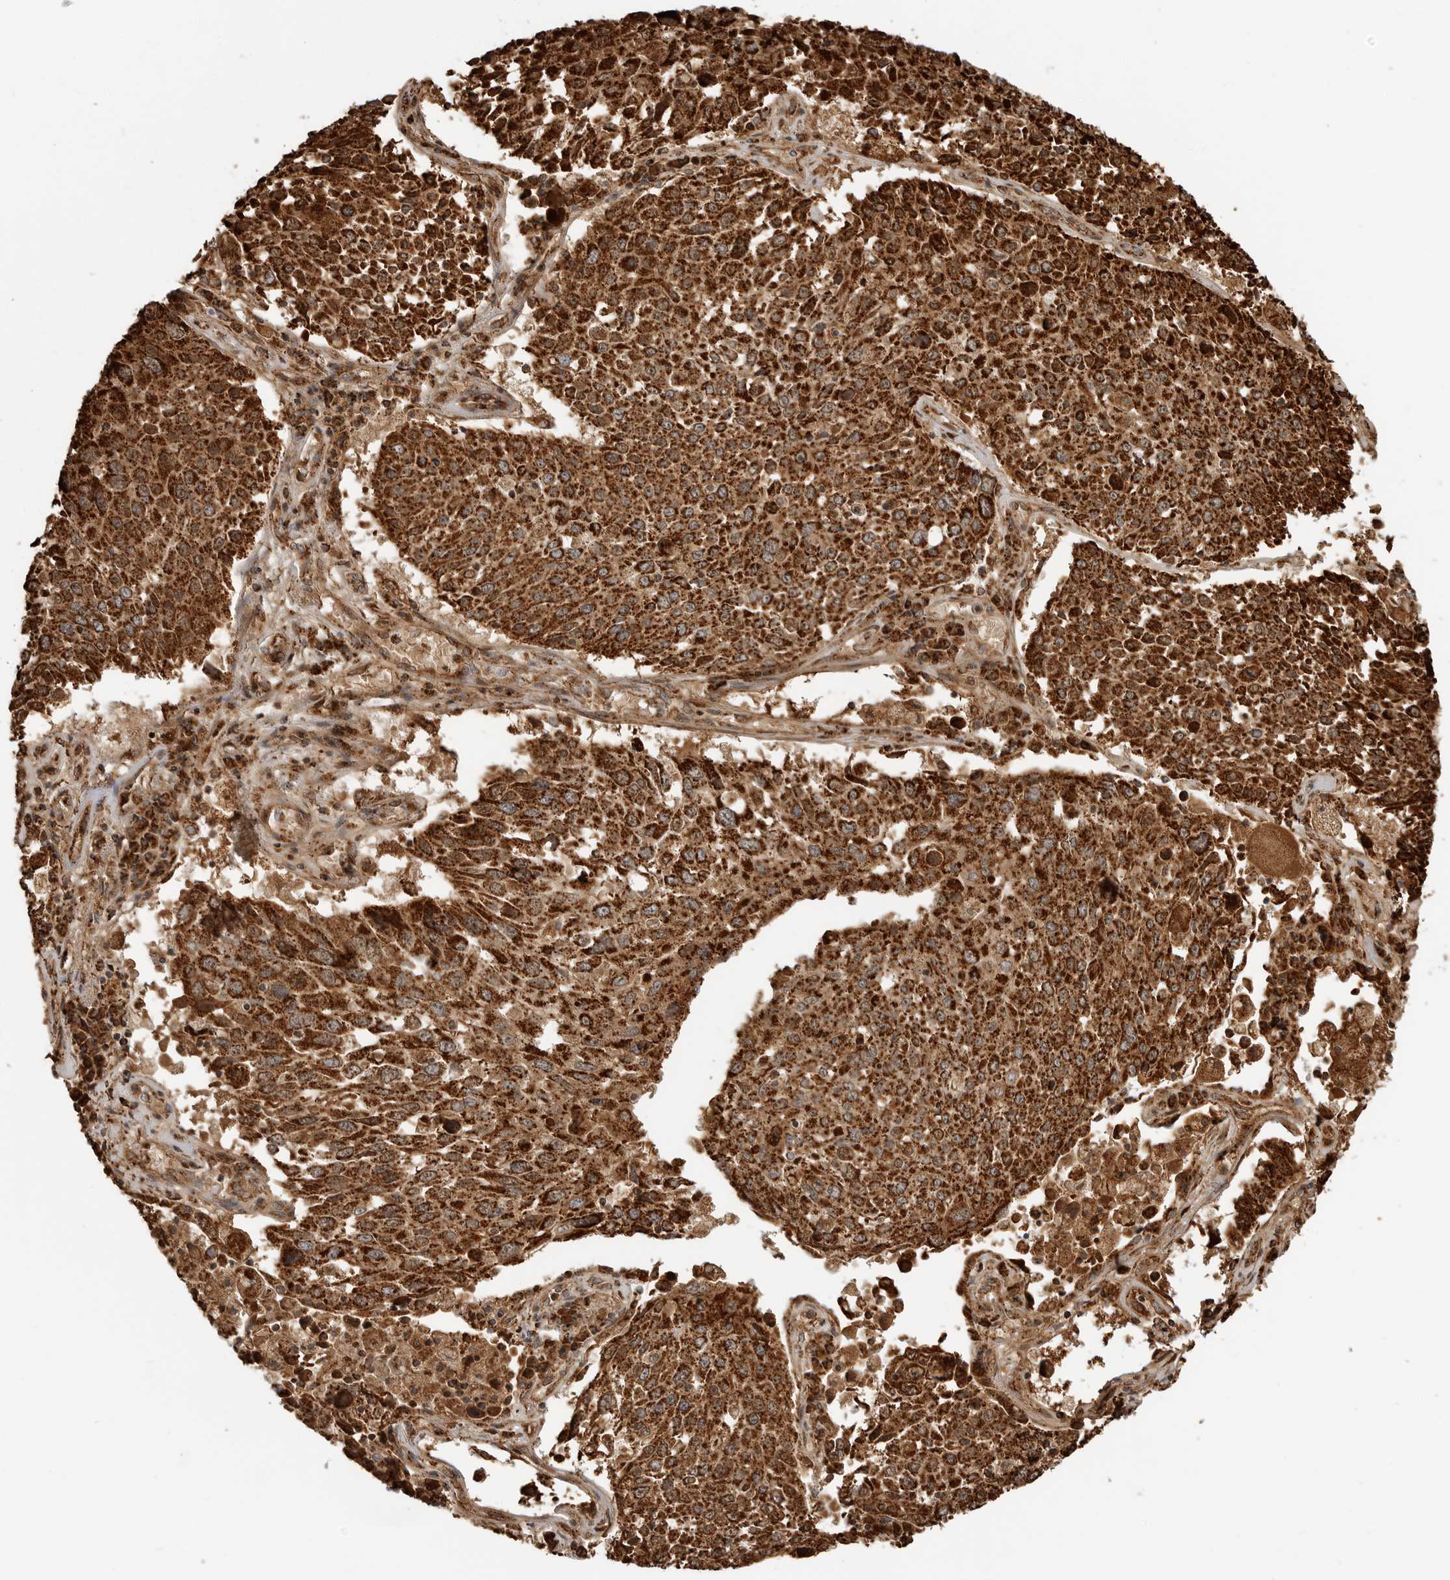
{"staining": {"intensity": "strong", "quantity": ">75%", "location": "cytoplasmic/membranous"}, "tissue": "lung cancer", "cell_type": "Tumor cells", "image_type": "cancer", "snomed": [{"axis": "morphology", "description": "Squamous cell carcinoma, NOS"}, {"axis": "topography", "description": "Lung"}], "caption": "Immunohistochemical staining of human squamous cell carcinoma (lung) reveals high levels of strong cytoplasmic/membranous positivity in approximately >75% of tumor cells.", "gene": "BMP2K", "patient": {"sex": "male", "age": 65}}